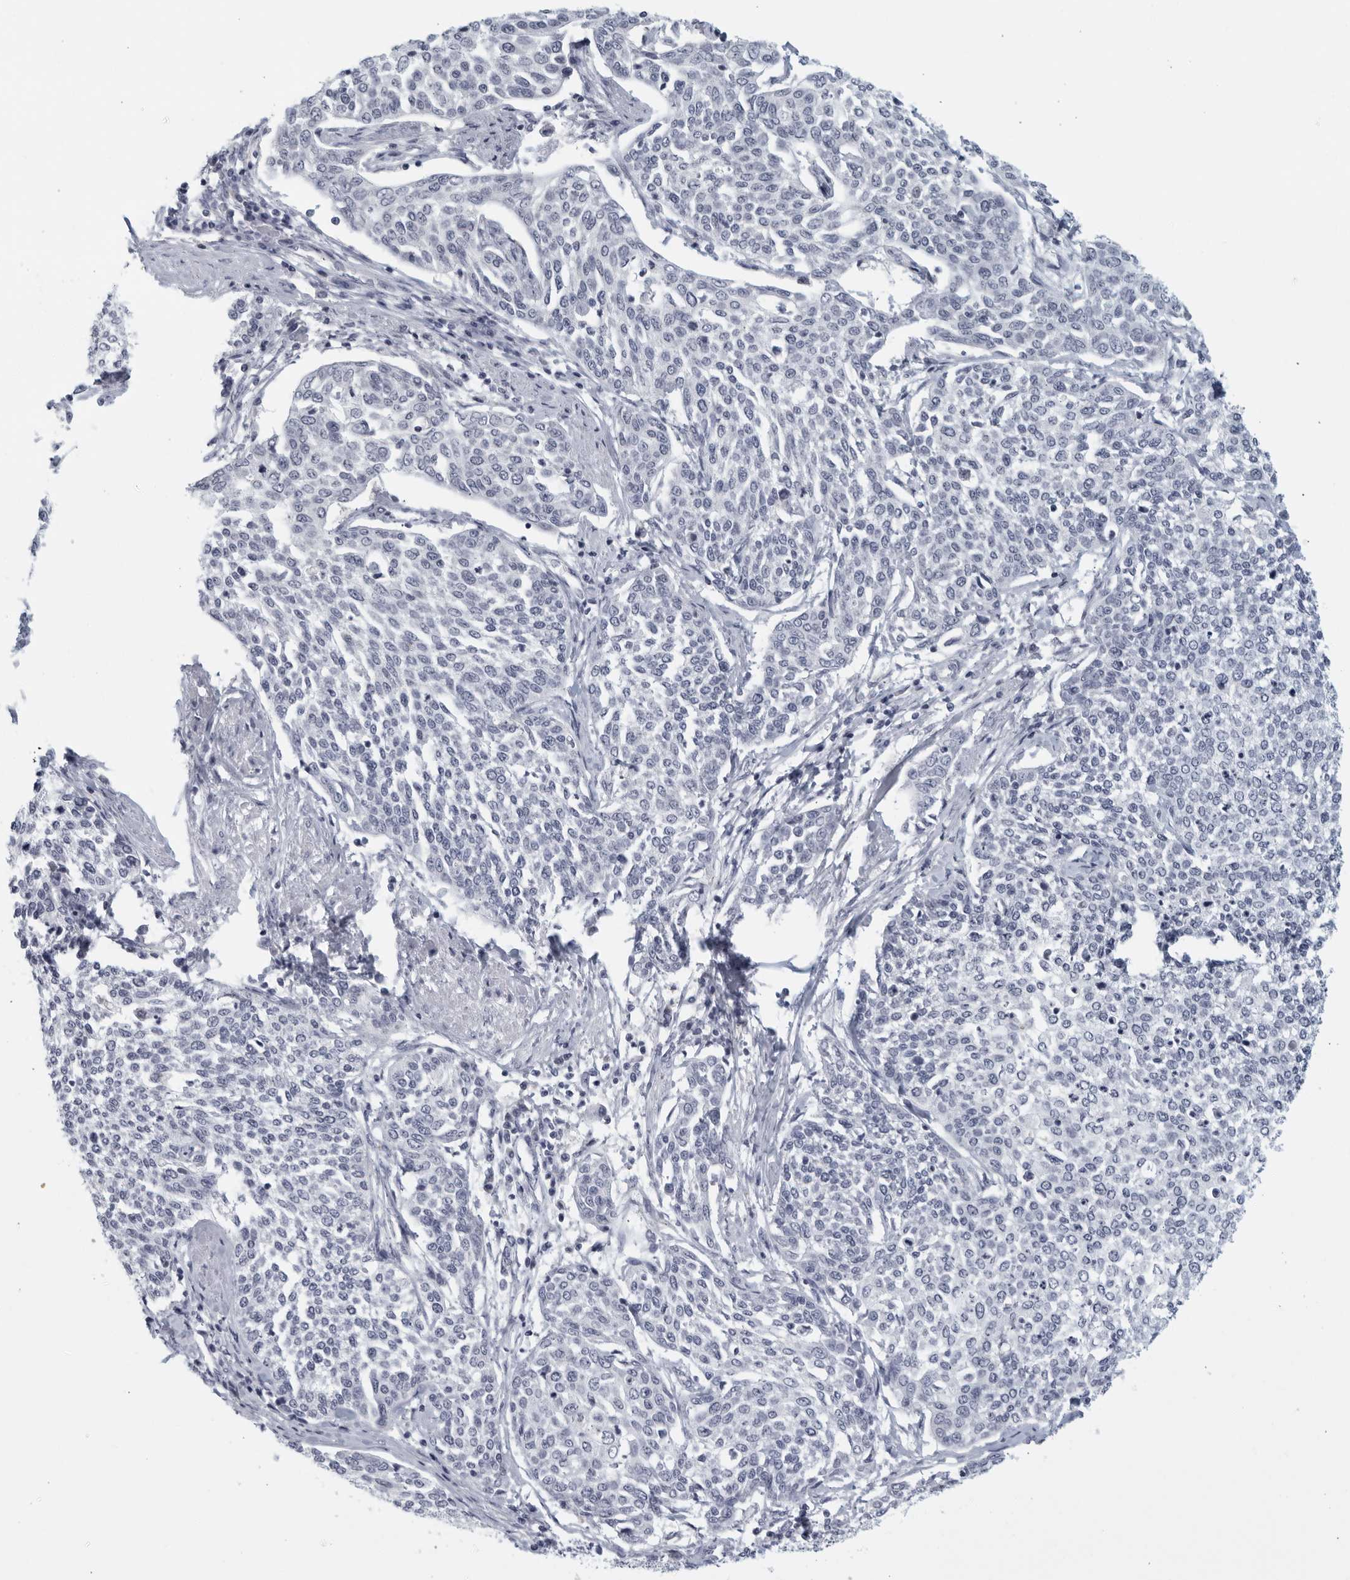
{"staining": {"intensity": "negative", "quantity": "none", "location": "none"}, "tissue": "cervical cancer", "cell_type": "Tumor cells", "image_type": "cancer", "snomed": [{"axis": "morphology", "description": "Squamous cell carcinoma, NOS"}, {"axis": "topography", "description": "Cervix"}], "caption": "Immunohistochemical staining of human cervical cancer (squamous cell carcinoma) shows no significant positivity in tumor cells.", "gene": "MATN1", "patient": {"sex": "female", "age": 34}}